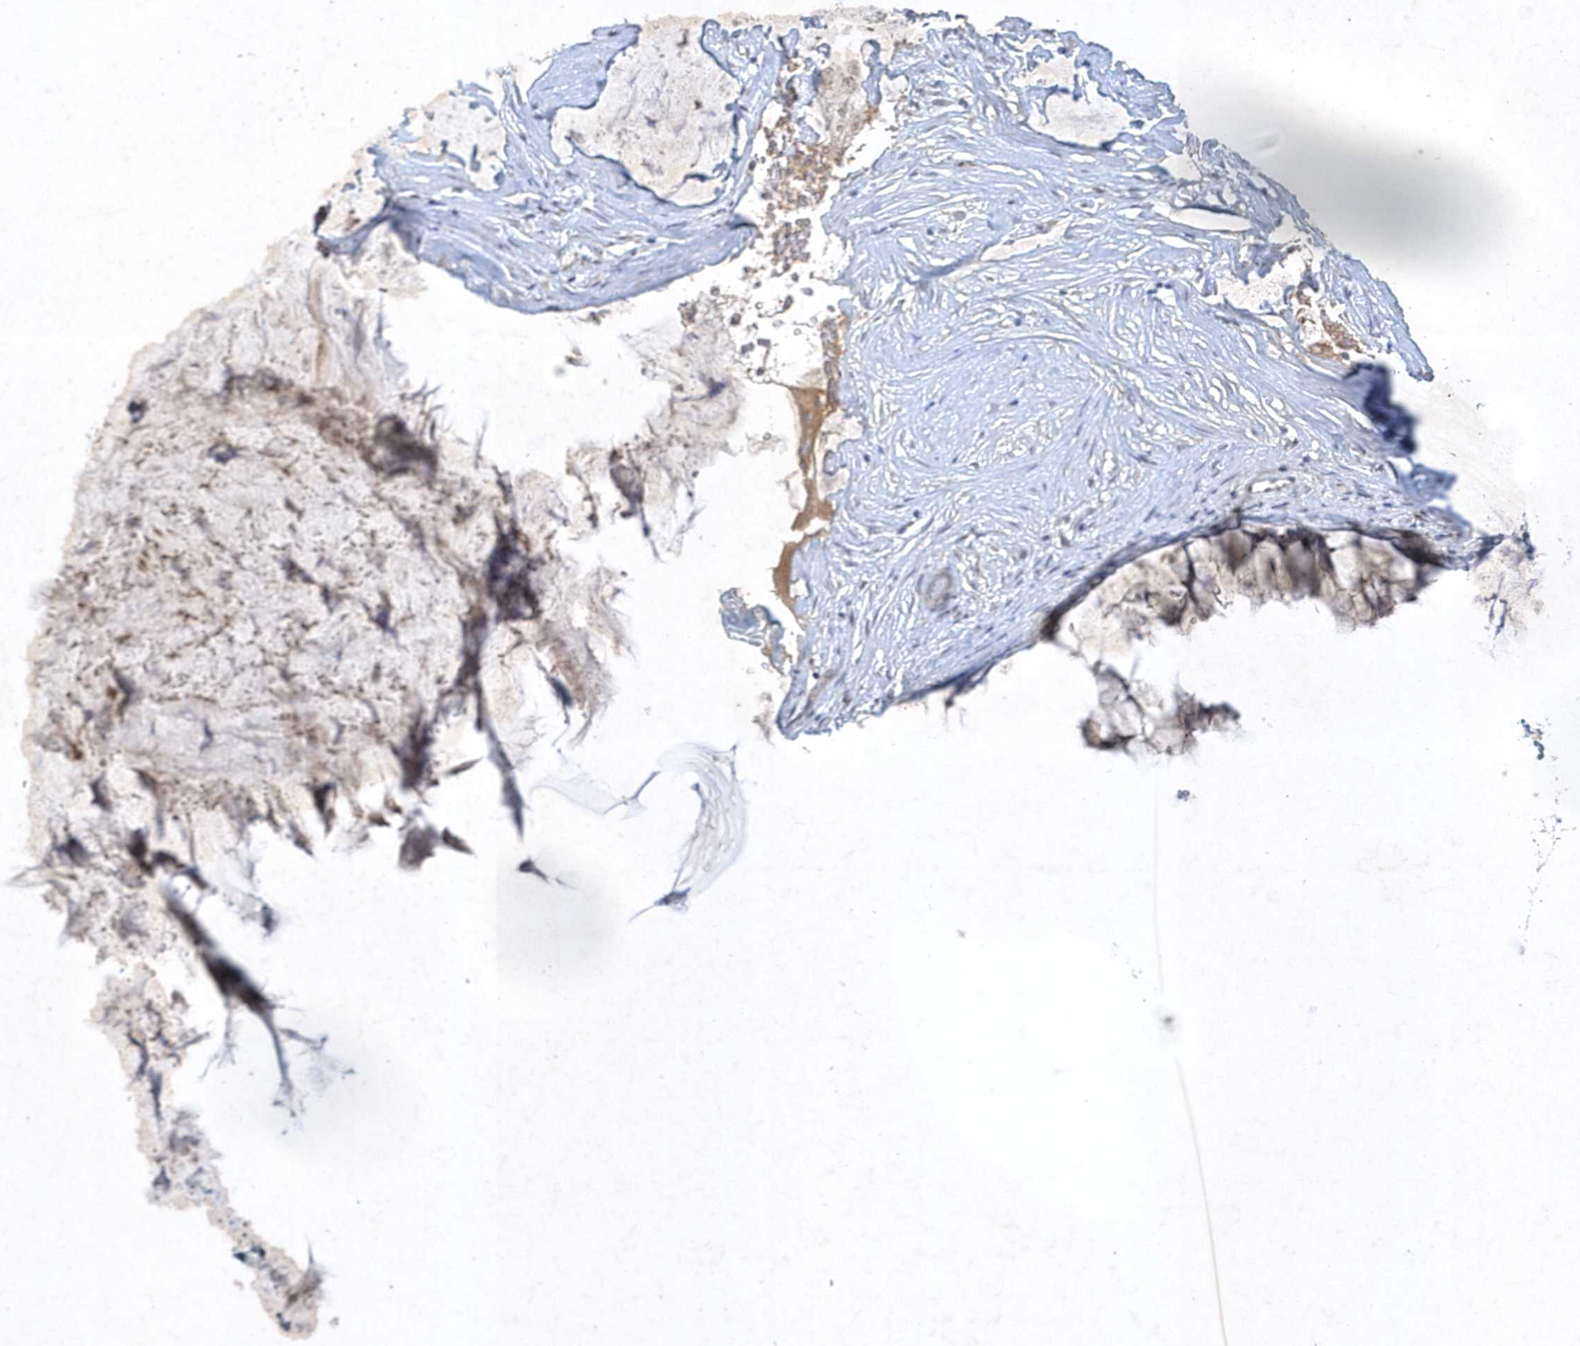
{"staining": {"intensity": "negative", "quantity": "none", "location": "none"}, "tissue": "ovarian cancer", "cell_type": "Tumor cells", "image_type": "cancer", "snomed": [{"axis": "morphology", "description": "Cystadenocarcinoma, mucinous, NOS"}, {"axis": "topography", "description": "Ovary"}], "caption": "High power microscopy photomicrograph of an immunohistochemistry histopathology image of mucinous cystadenocarcinoma (ovarian), revealing no significant staining in tumor cells.", "gene": "THG1L", "patient": {"sex": "female", "age": 42}}